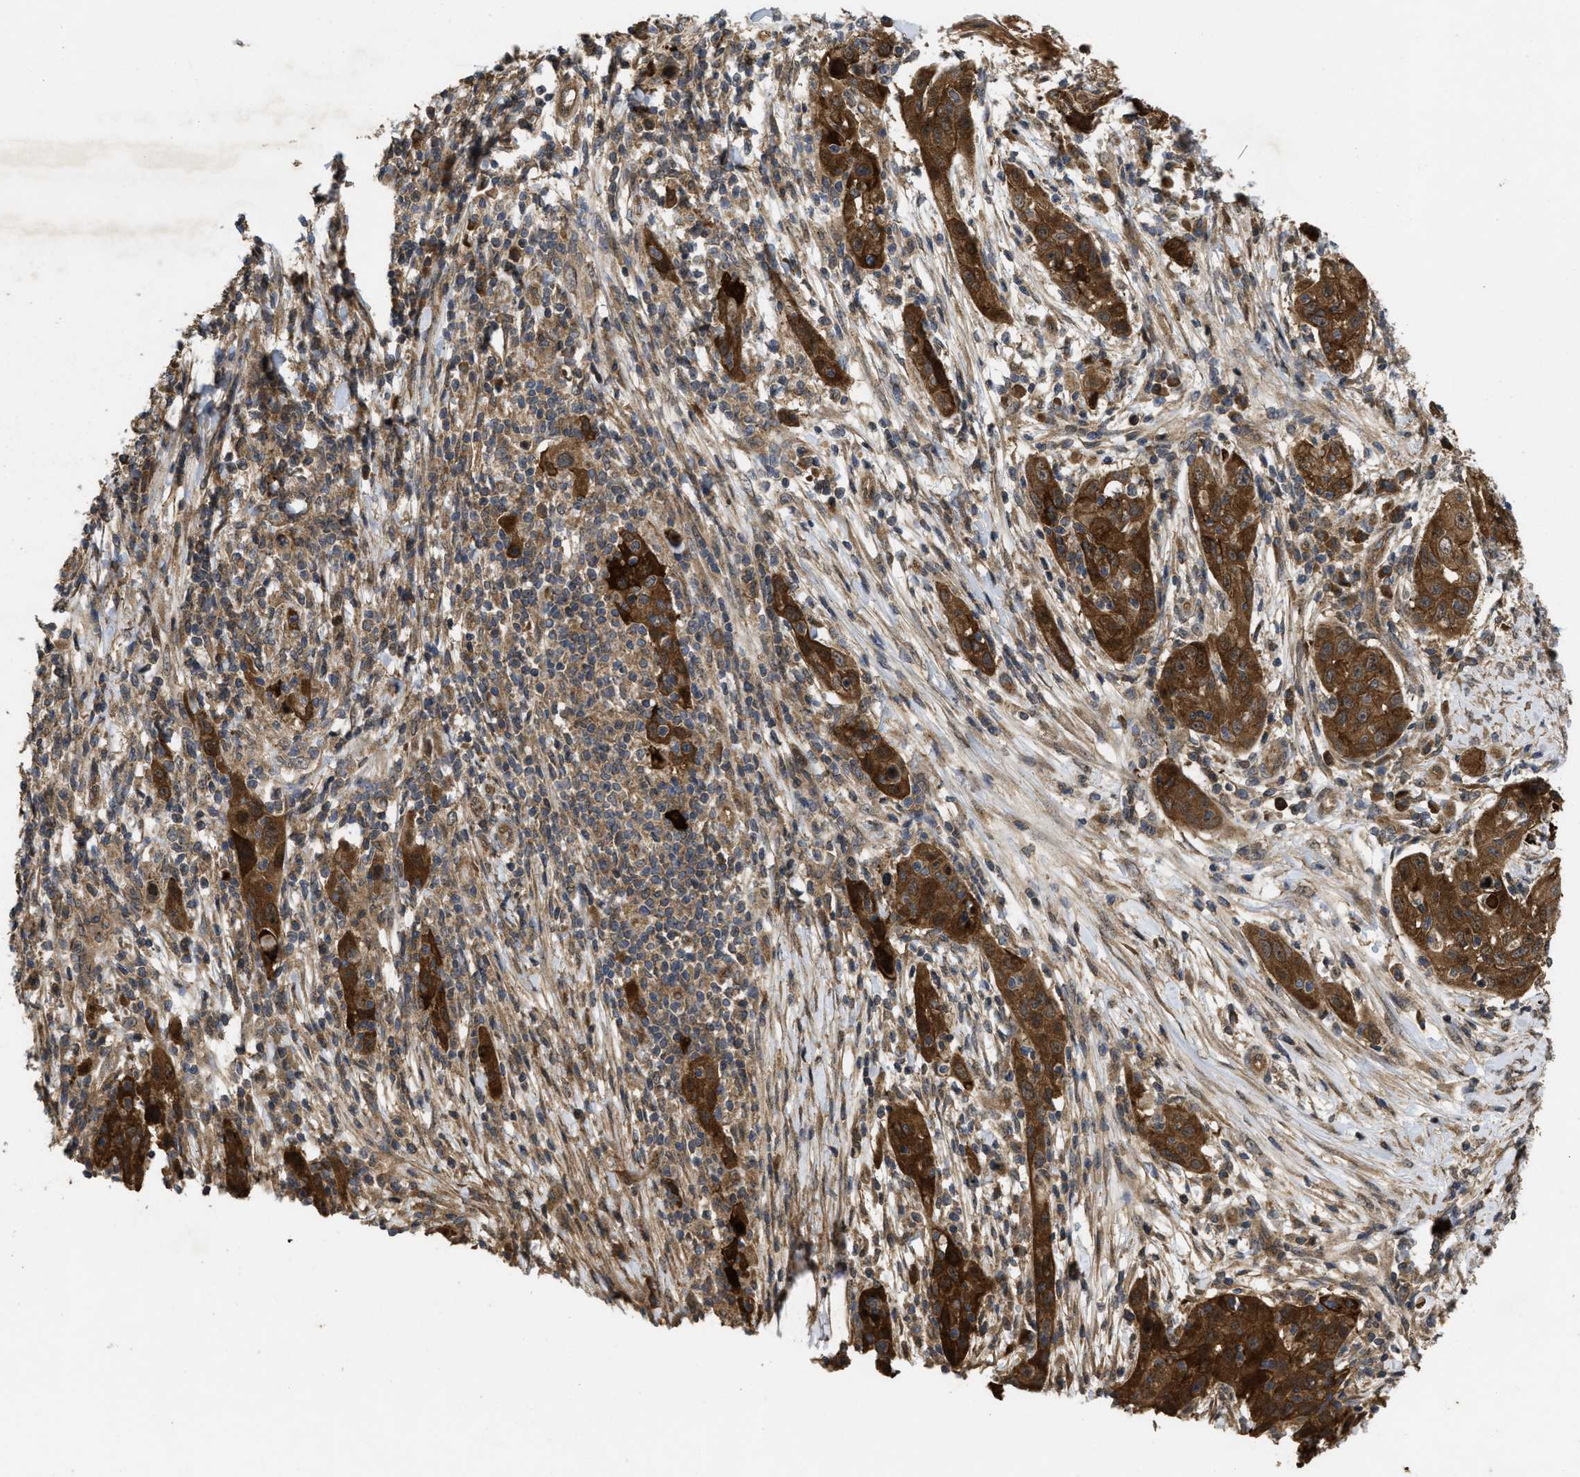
{"staining": {"intensity": "strong", "quantity": ">75%", "location": "cytoplasmic/membranous"}, "tissue": "skin cancer", "cell_type": "Tumor cells", "image_type": "cancer", "snomed": [{"axis": "morphology", "description": "Squamous cell carcinoma, NOS"}, {"axis": "topography", "description": "Skin"}], "caption": "Squamous cell carcinoma (skin) stained for a protein displays strong cytoplasmic/membranous positivity in tumor cells.", "gene": "FZD6", "patient": {"sex": "female", "age": 88}}